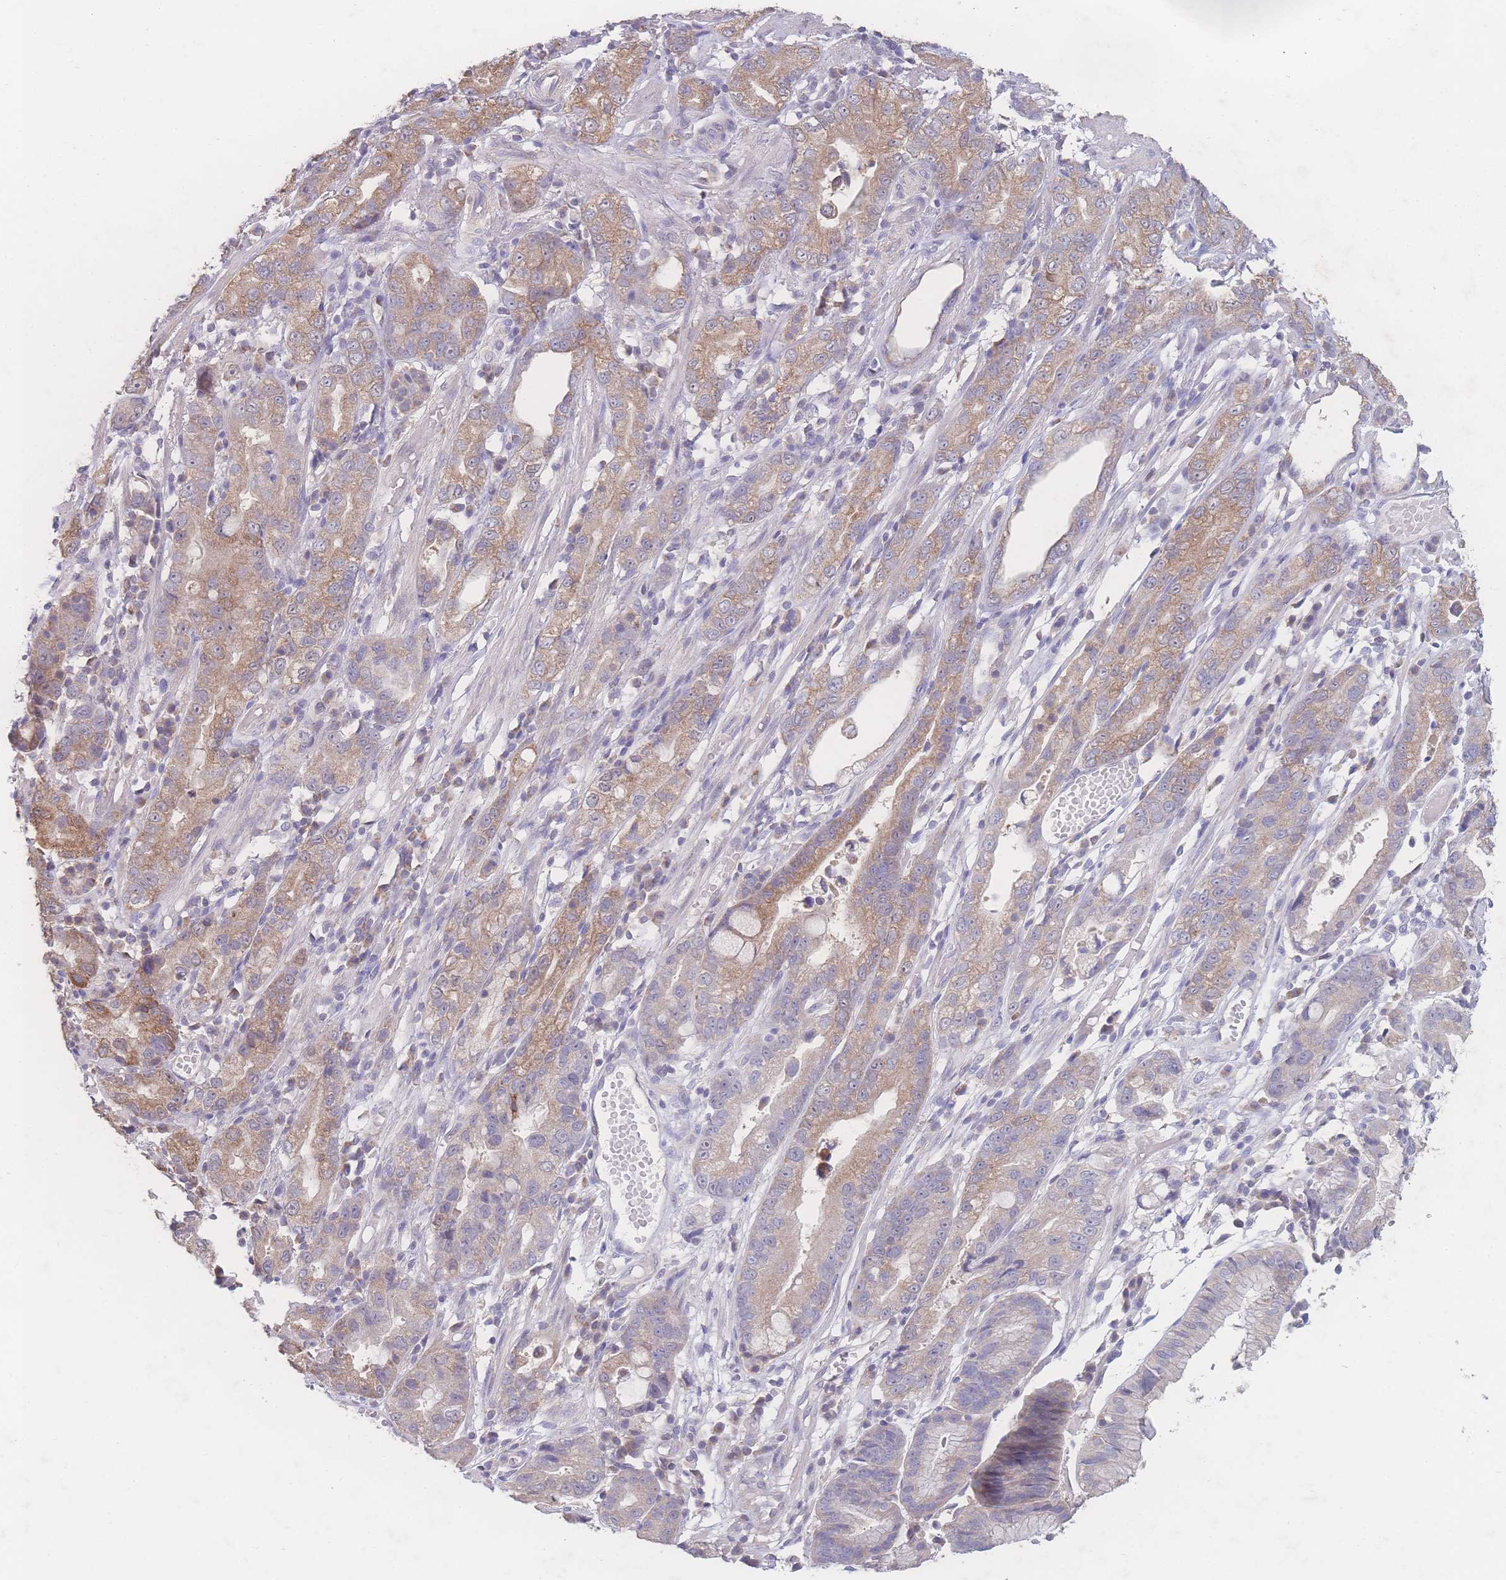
{"staining": {"intensity": "moderate", "quantity": "25%-75%", "location": "cytoplasmic/membranous"}, "tissue": "stomach cancer", "cell_type": "Tumor cells", "image_type": "cancer", "snomed": [{"axis": "morphology", "description": "Adenocarcinoma, NOS"}, {"axis": "topography", "description": "Stomach"}], "caption": "The immunohistochemical stain labels moderate cytoplasmic/membranous positivity in tumor cells of stomach adenocarcinoma tissue.", "gene": "GIPR", "patient": {"sex": "male", "age": 55}}